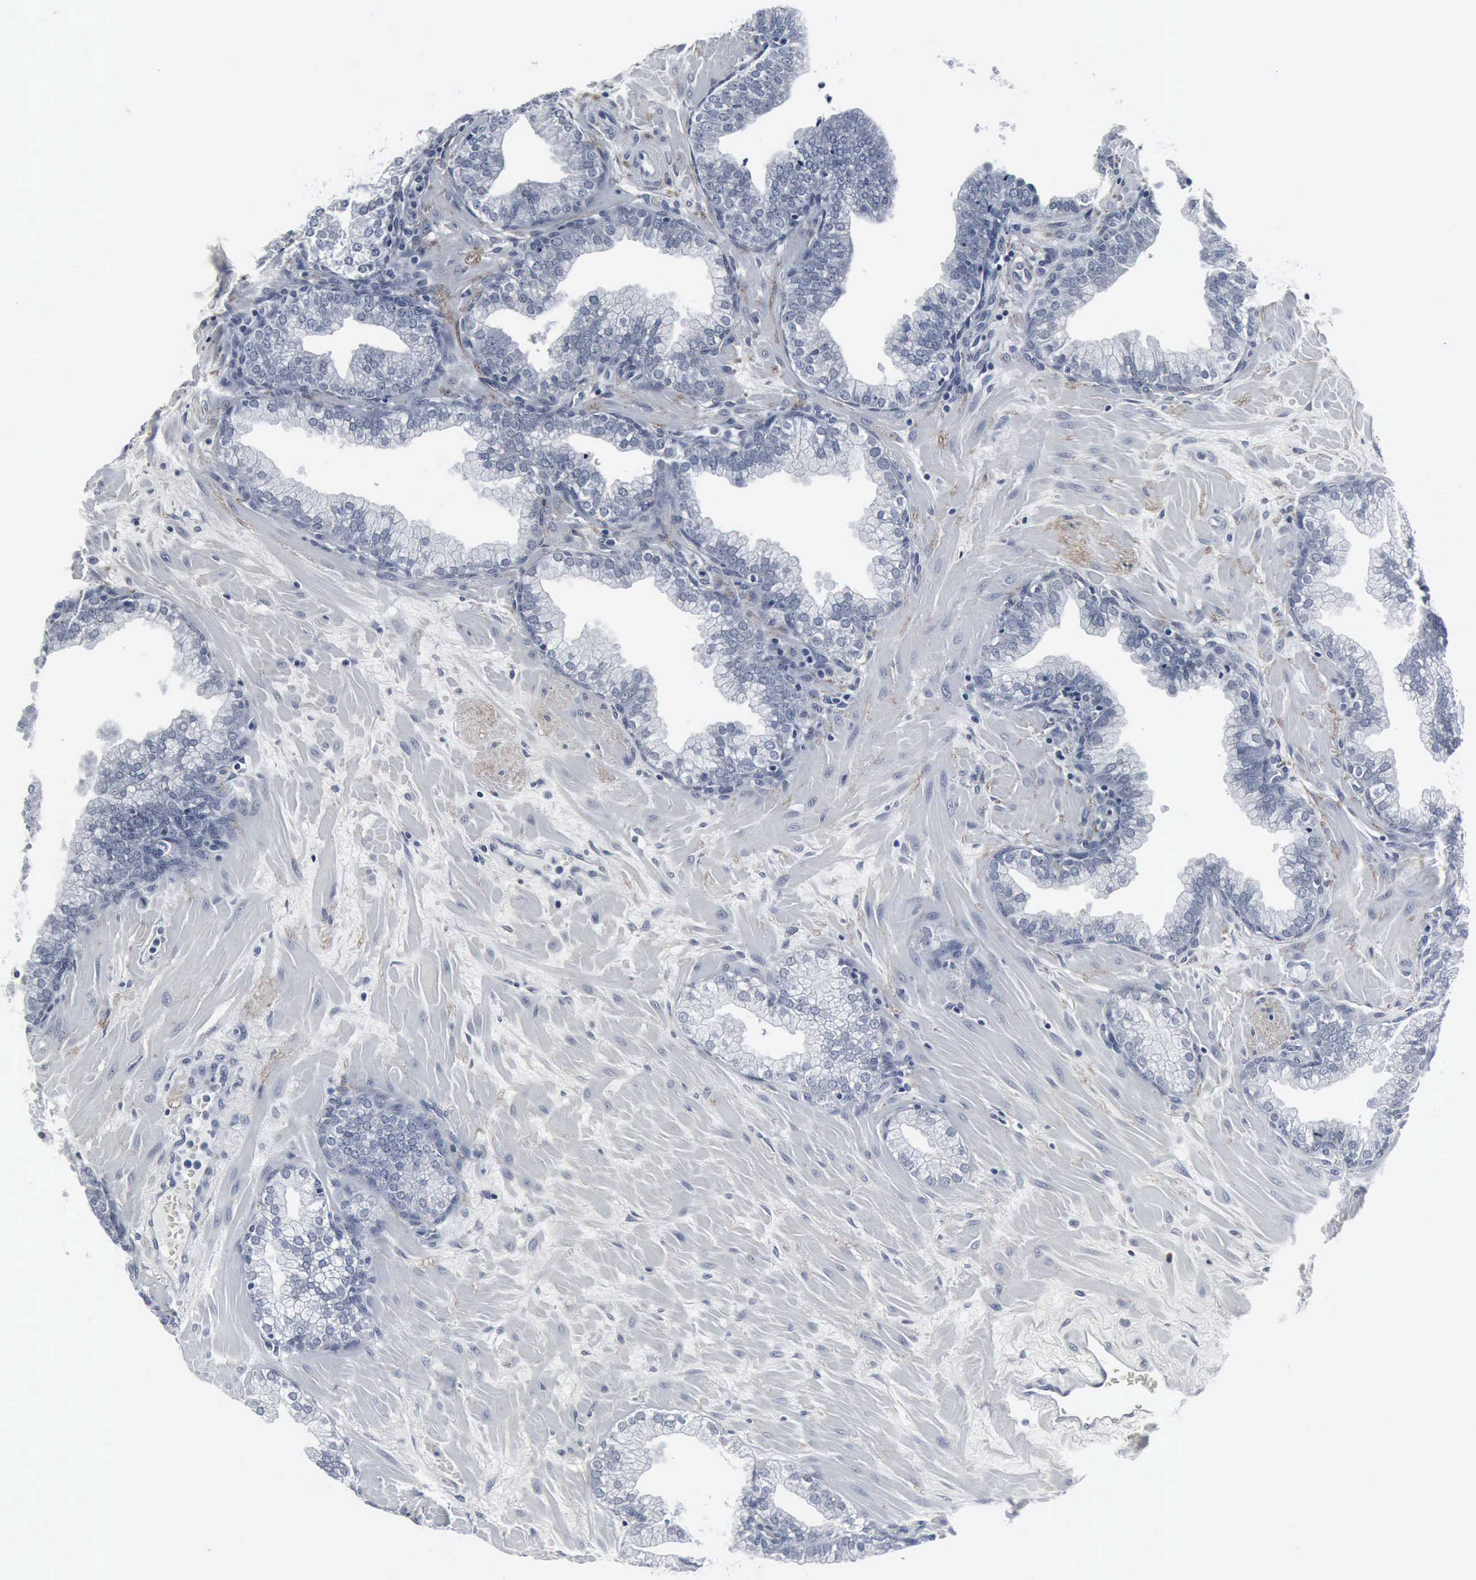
{"staining": {"intensity": "negative", "quantity": "none", "location": "none"}, "tissue": "prostate", "cell_type": "Glandular cells", "image_type": "normal", "snomed": [{"axis": "morphology", "description": "Normal tissue, NOS"}, {"axis": "topography", "description": "Prostate"}], "caption": "A photomicrograph of prostate stained for a protein shows no brown staining in glandular cells.", "gene": "SNAP25", "patient": {"sex": "male", "age": 60}}